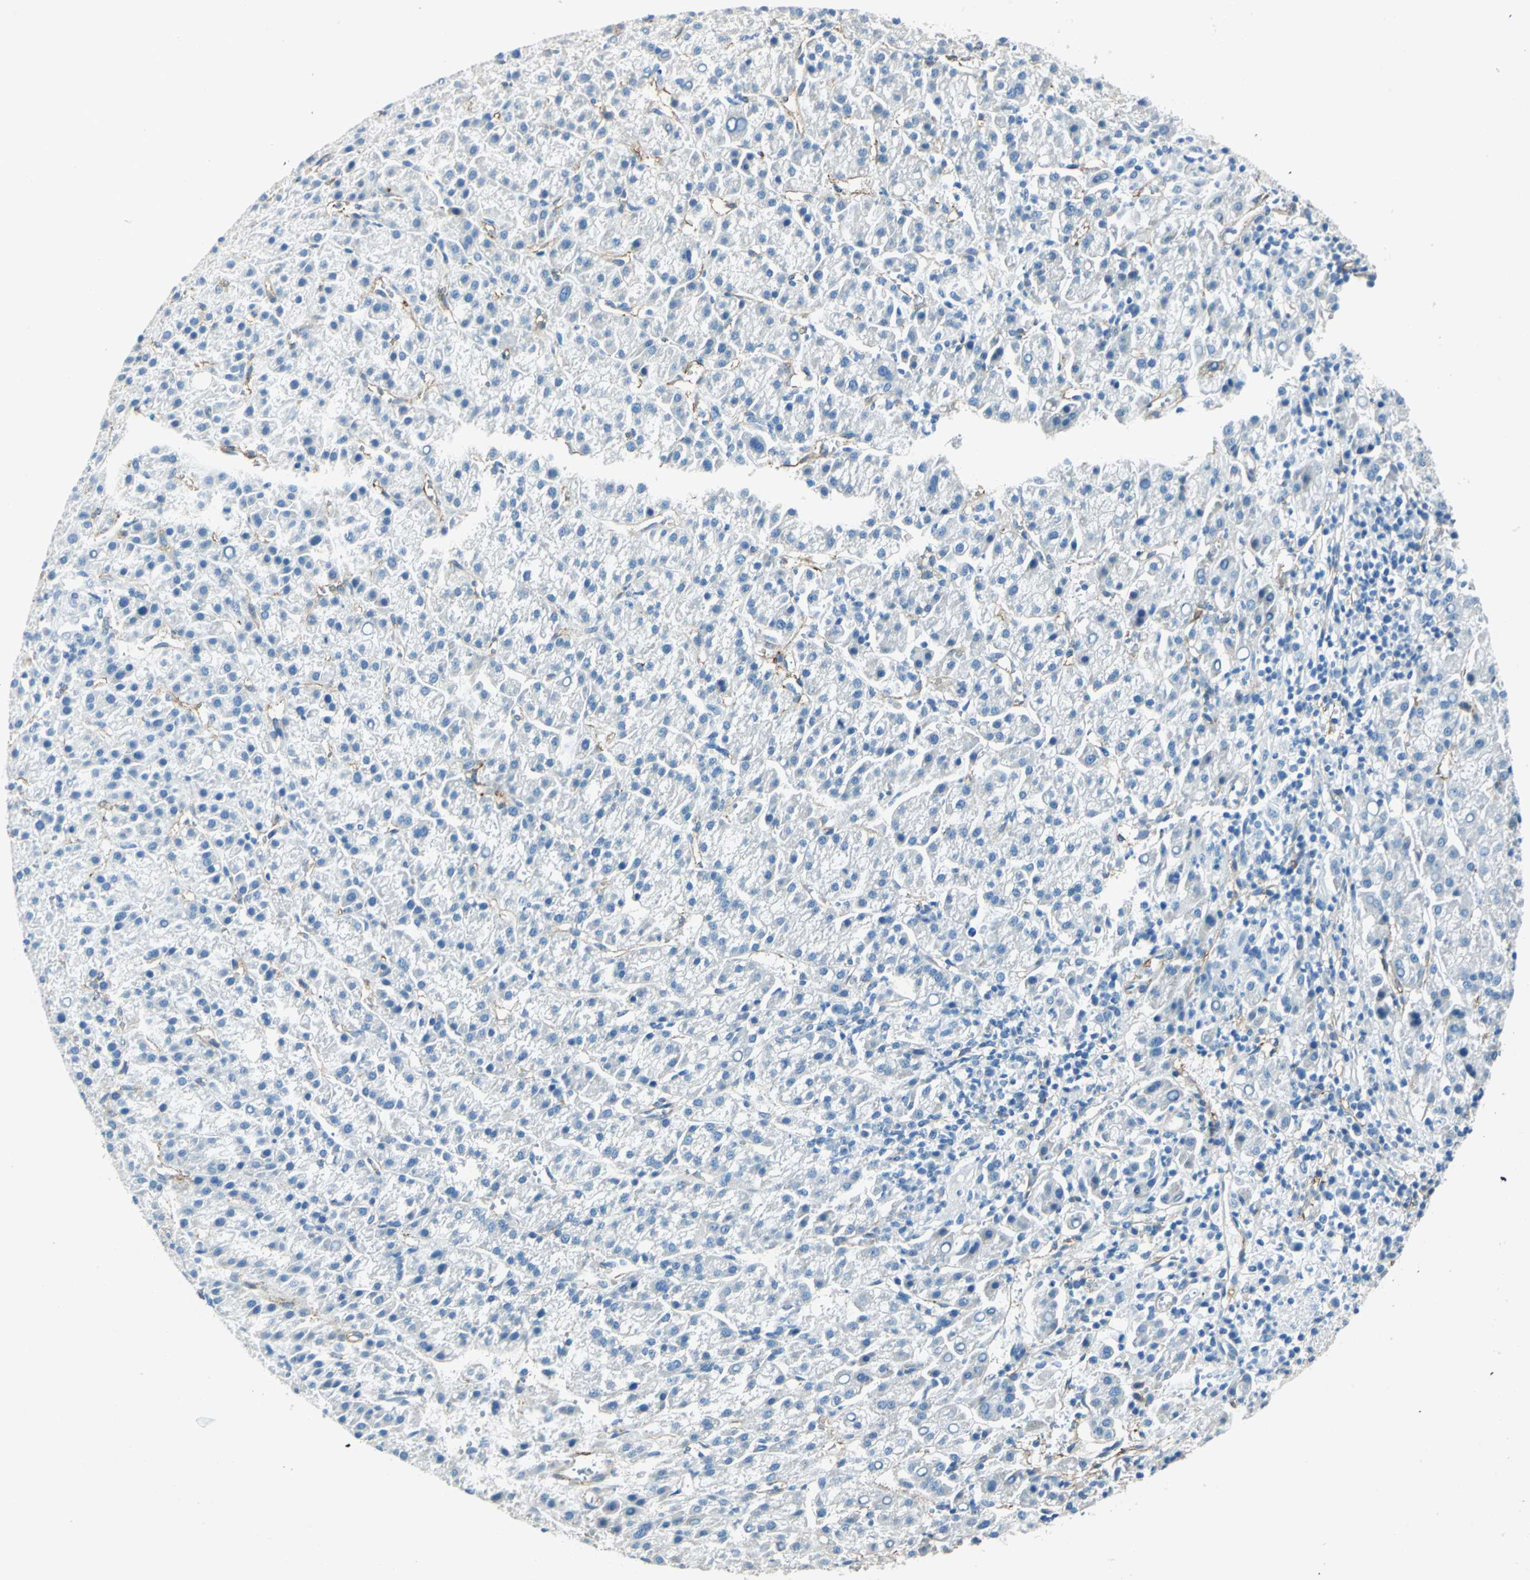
{"staining": {"intensity": "negative", "quantity": "none", "location": "none"}, "tissue": "liver cancer", "cell_type": "Tumor cells", "image_type": "cancer", "snomed": [{"axis": "morphology", "description": "Carcinoma, Hepatocellular, NOS"}, {"axis": "topography", "description": "Liver"}], "caption": "IHC of human hepatocellular carcinoma (liver) exhibits no staining in tumor cells. Brightfield microscopy of immunohistochemistry stained with DAB (3,3'-diaminobenzidine) (brown) and hematoxylin (blue), captured at high magnification.", "gene": "AKAP12", "patient": {"sex": "female", "age": 58}}